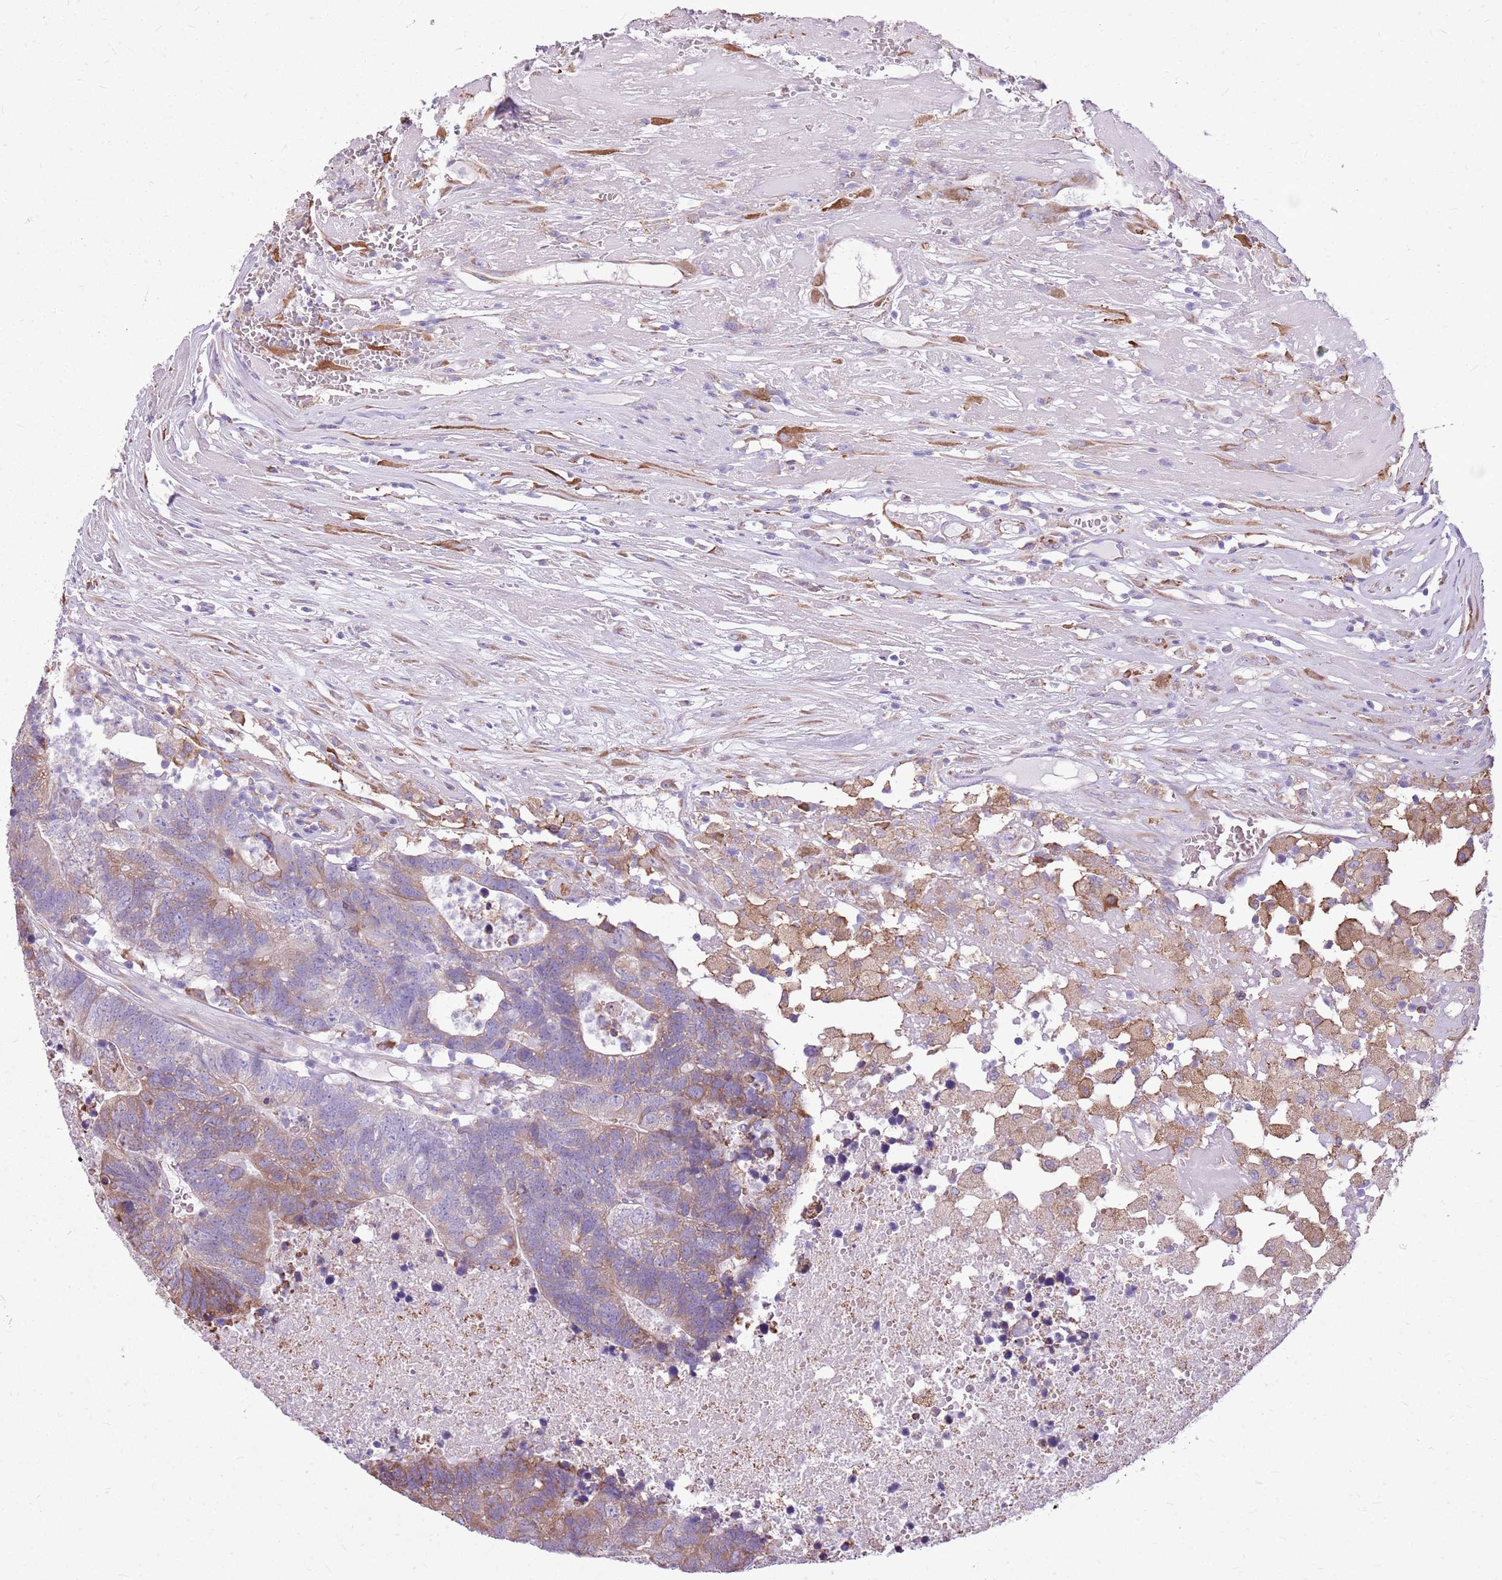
{"staining": {"intensity": "weak", "quantity": "25%-75%", "location": "cytoplasmic/membranous"}, "tissue": "colorectal cancer", "cell_type": "Tumor cells", "image_type": "cancer", "snomed": [{"axis": "morphology", "description": "Adenocarcinoma, NOS"}, {"axis": "topography", "description": "Colon"}], "caption": "Approximately 25%-75% of tumor cells in human adenocarcinoma (colorectal) display weak cytoplasmic/membranous protein expression as visualized by brown immunohistochemical staining.", "gene": "KCTD19", "patient": {"sex": "female", "age": 48}}